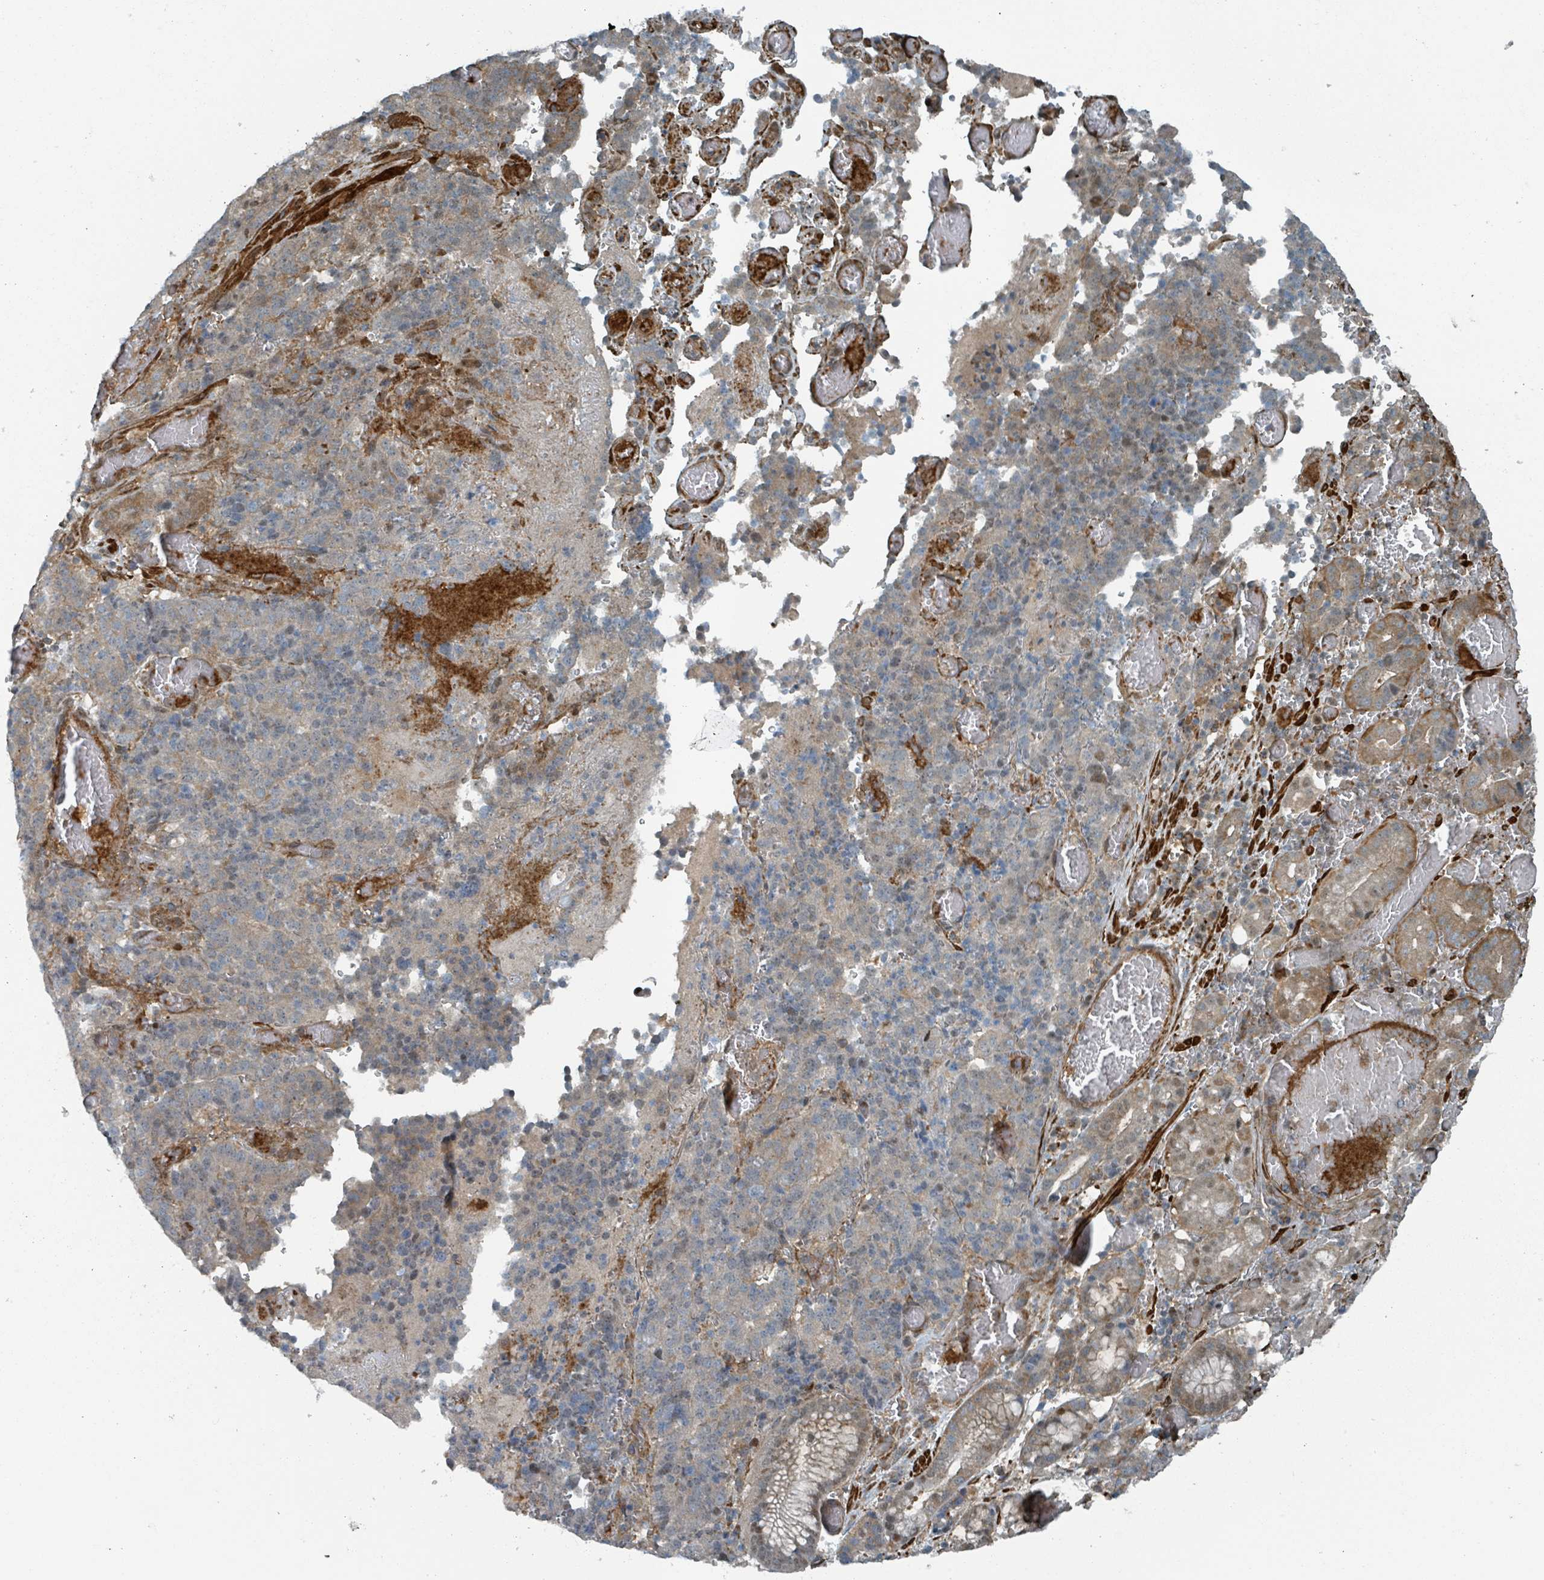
{"staining": {"intensity": "weak", "quantity": "25%-75%", "location": "cytoplasmic/membranous"}, "tissue": "stomach cancer", "cell_type": "Tumor cells", "image_type": "cancer", "snomed": [{"axis": "morphology", "description": "Adenocarcinoma, NOS"}, {"axis": "topography", "description": "Stomach"}], "caption": "Immunohistochemistry (IHC) (DAB) staining of human stomach cancer exhibits weak cytoplasmic/membranous protein staining in approximately 25%-75% of tumor cells.", "gene": "RHPN2", "patient": {"sex": "male", "age": 48}}